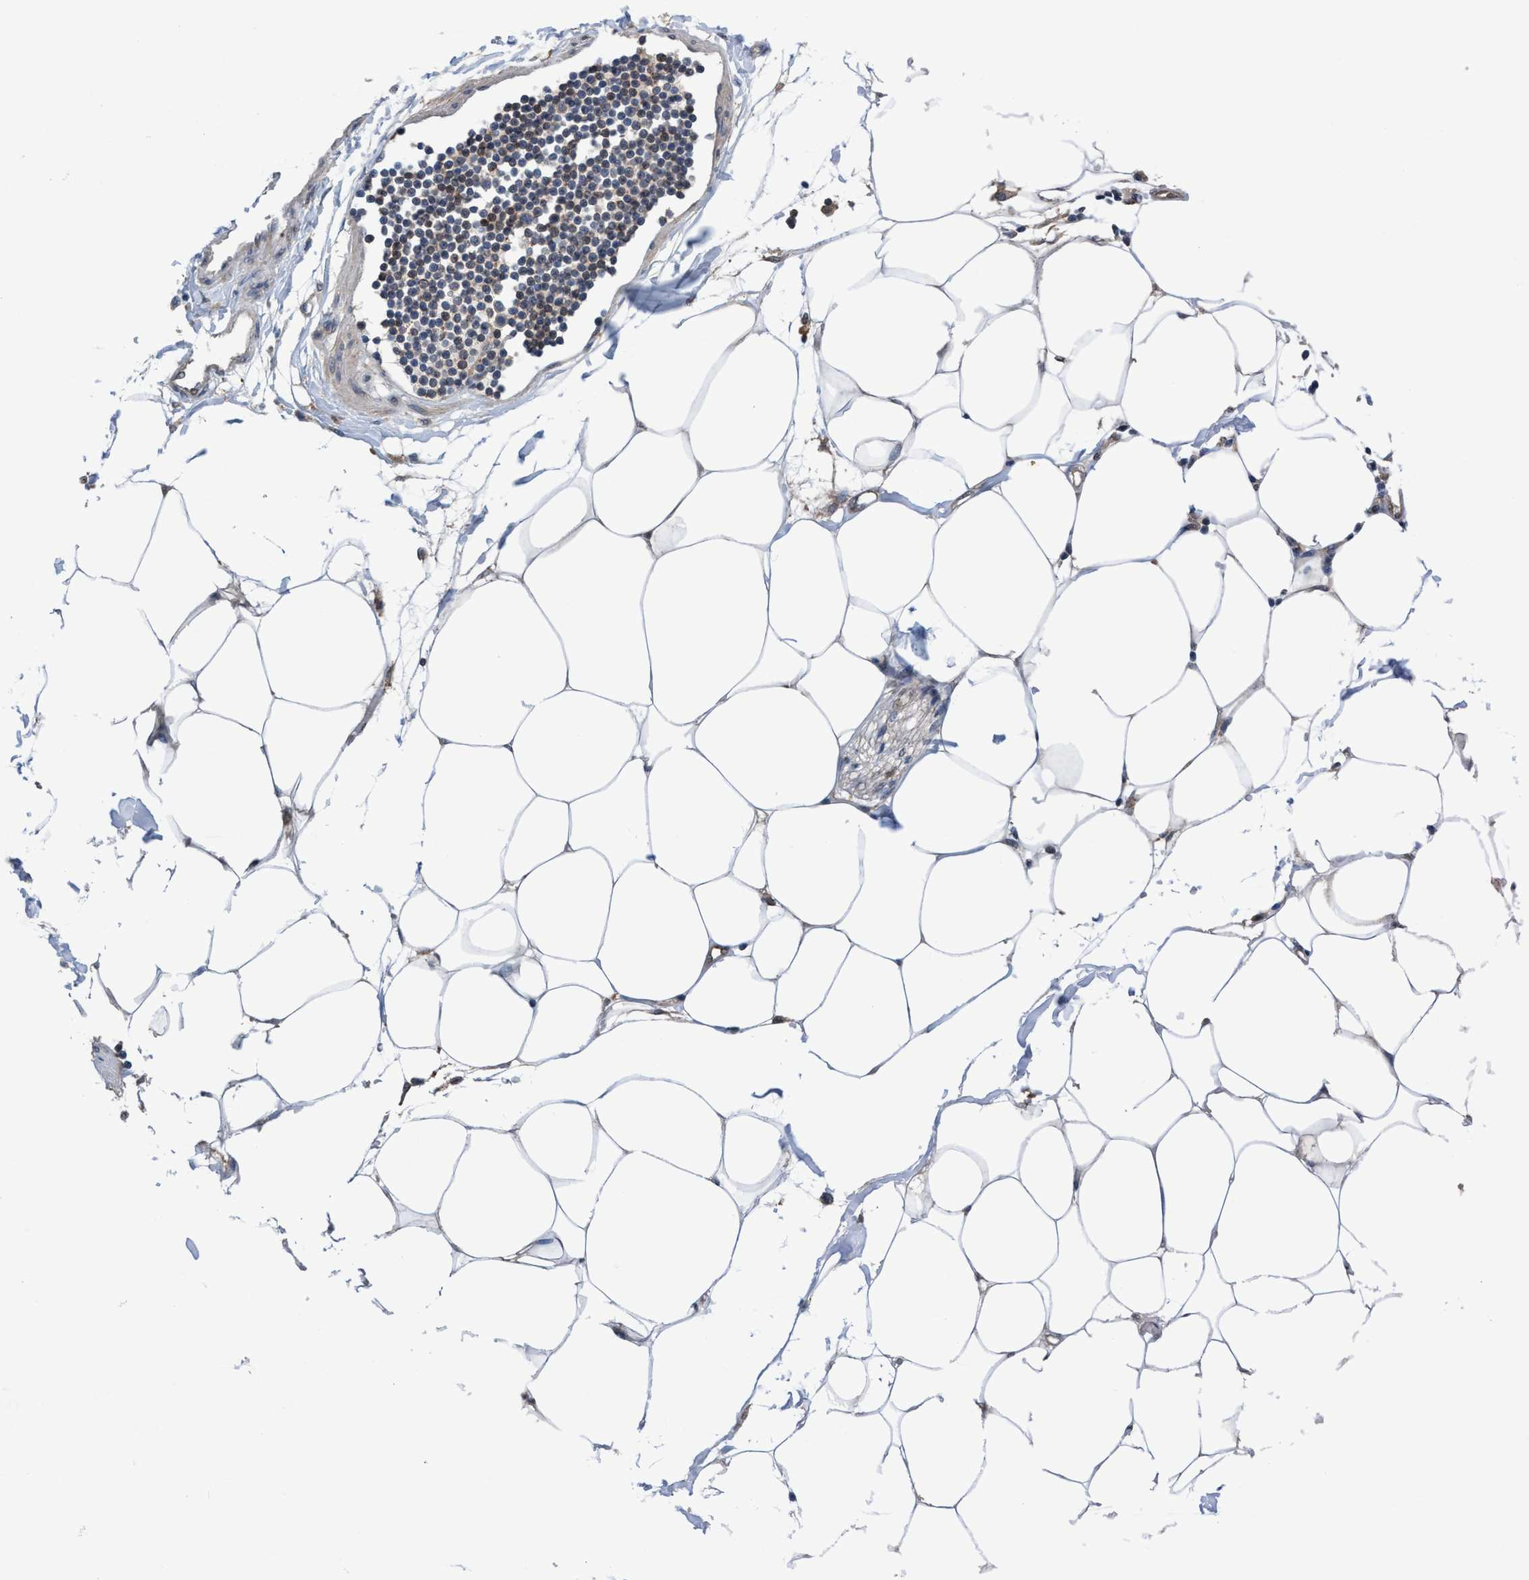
{"staining": {"intensity": "weak", "quantity": "<25%", "location": "cytoplasmic/membranous"}, "tissue": "adipose tissue", "cell_type": "Adipocytes", "image_type": "normal", "snomed": [{"axis": "morphology", "description": "Normal tissue, NOS"}, {"axis": "morphology", "description": "Adenocarcinoma, NOS"}, {"axis": "topography", "description": "Colon"}, {"axis": "topography", "description": "Peripheral nerve tissue"}], "caption": "Immunohistochemical staining of benign human adipose tissue exhibits no significant positivity in adipocytes.", "gene": "GLOD4", "patient": {"sex": "male", "age": 14}}